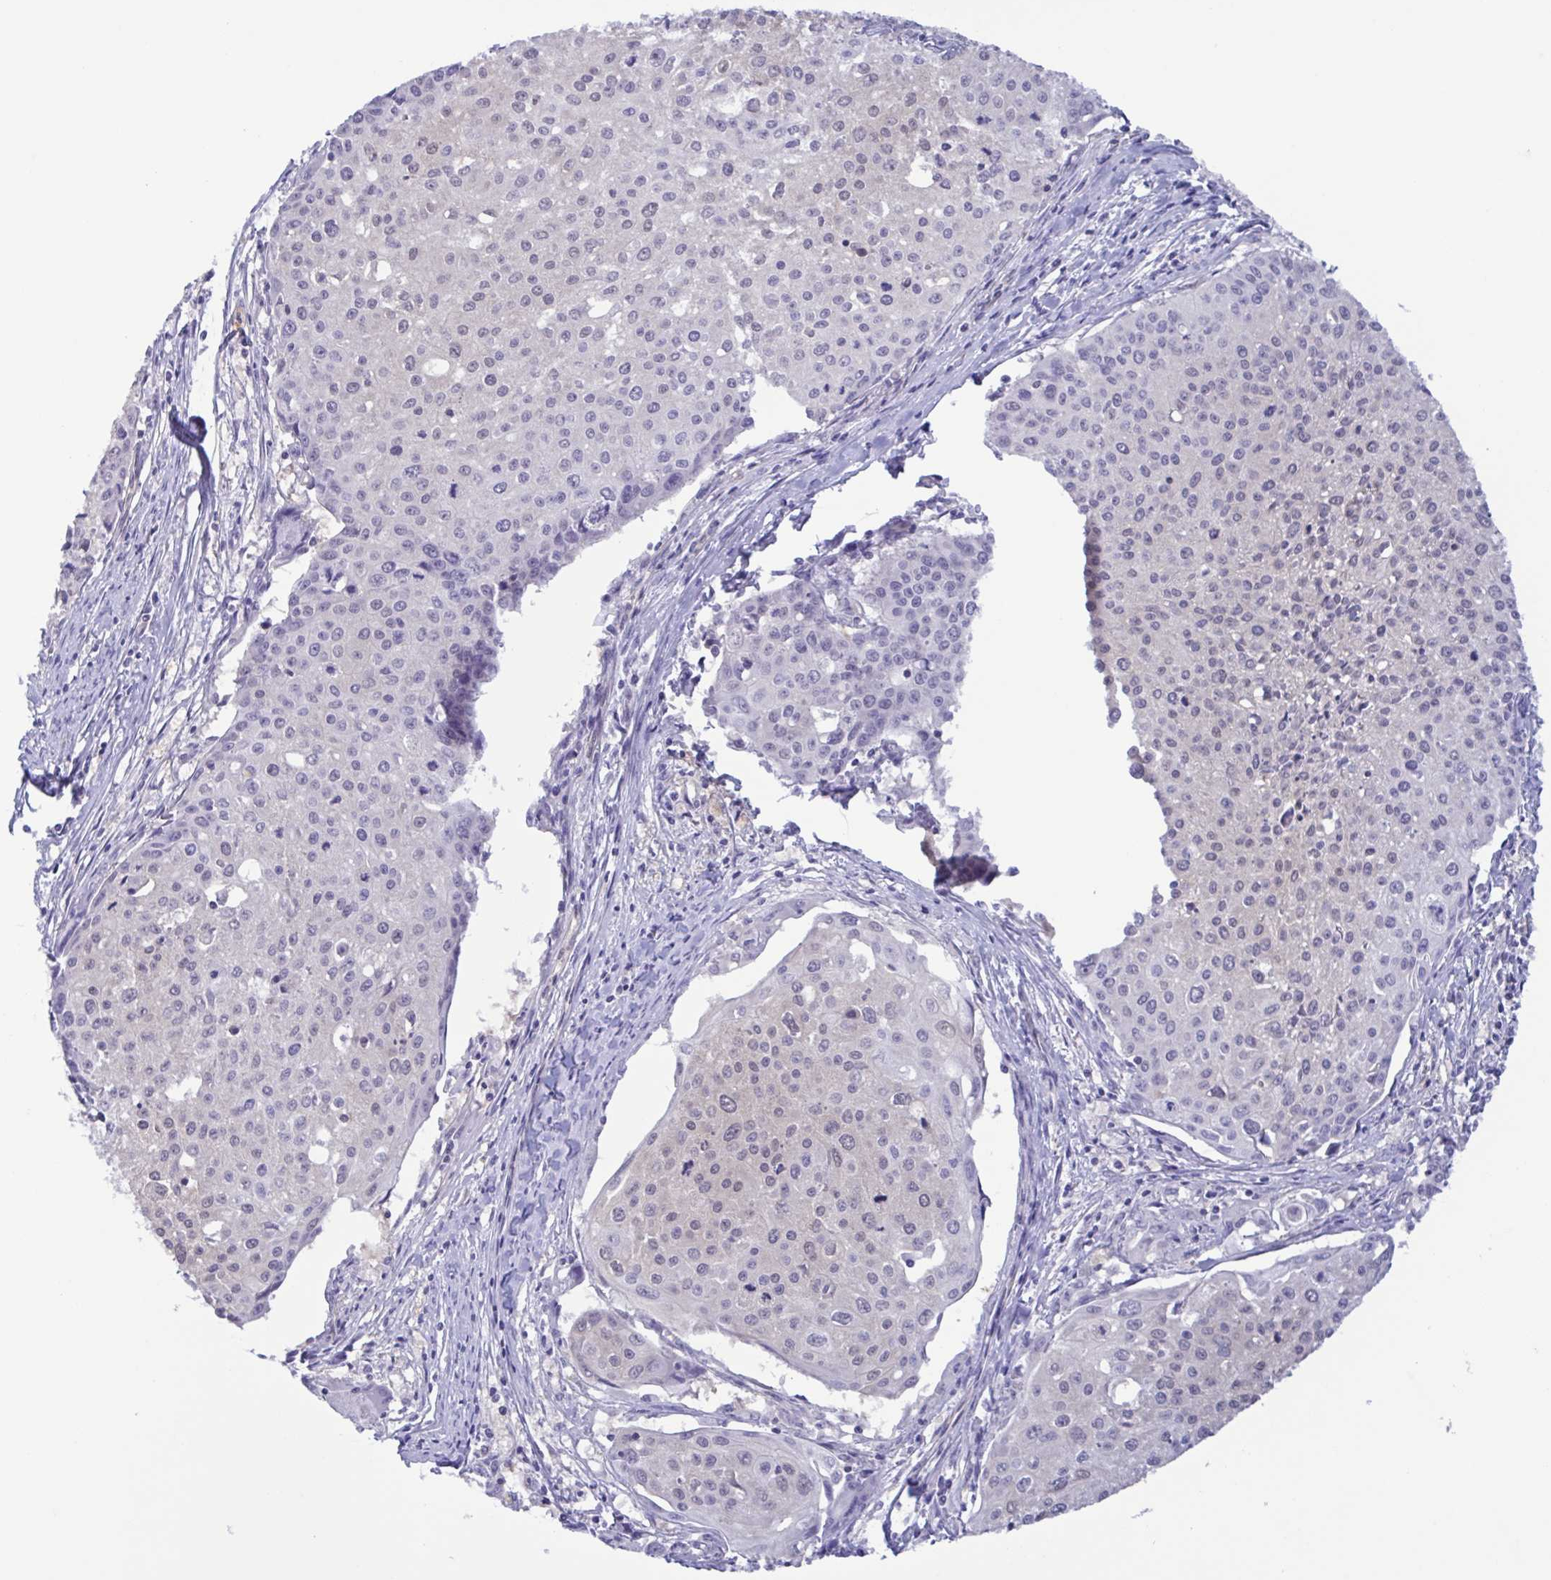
{"staining": {"intensity": "negative", "quantity": "none", "location": "none"}, "tissue": "cervical cancer", "cell_type": "Tumor cells", "image_type": "cancer", "snomed": [{"axis": "morphology", "description": "Squamous cell carcinoma, NOS"}, {"axis": "topography", "description": "Cervix"}], "caption": "The photomicrograph demonstrates no significant expression in tumor cells of squamous cell carcinoma (cervical).", "gene": "LDHC", "patient": {"sex": "female", "age": 38}}